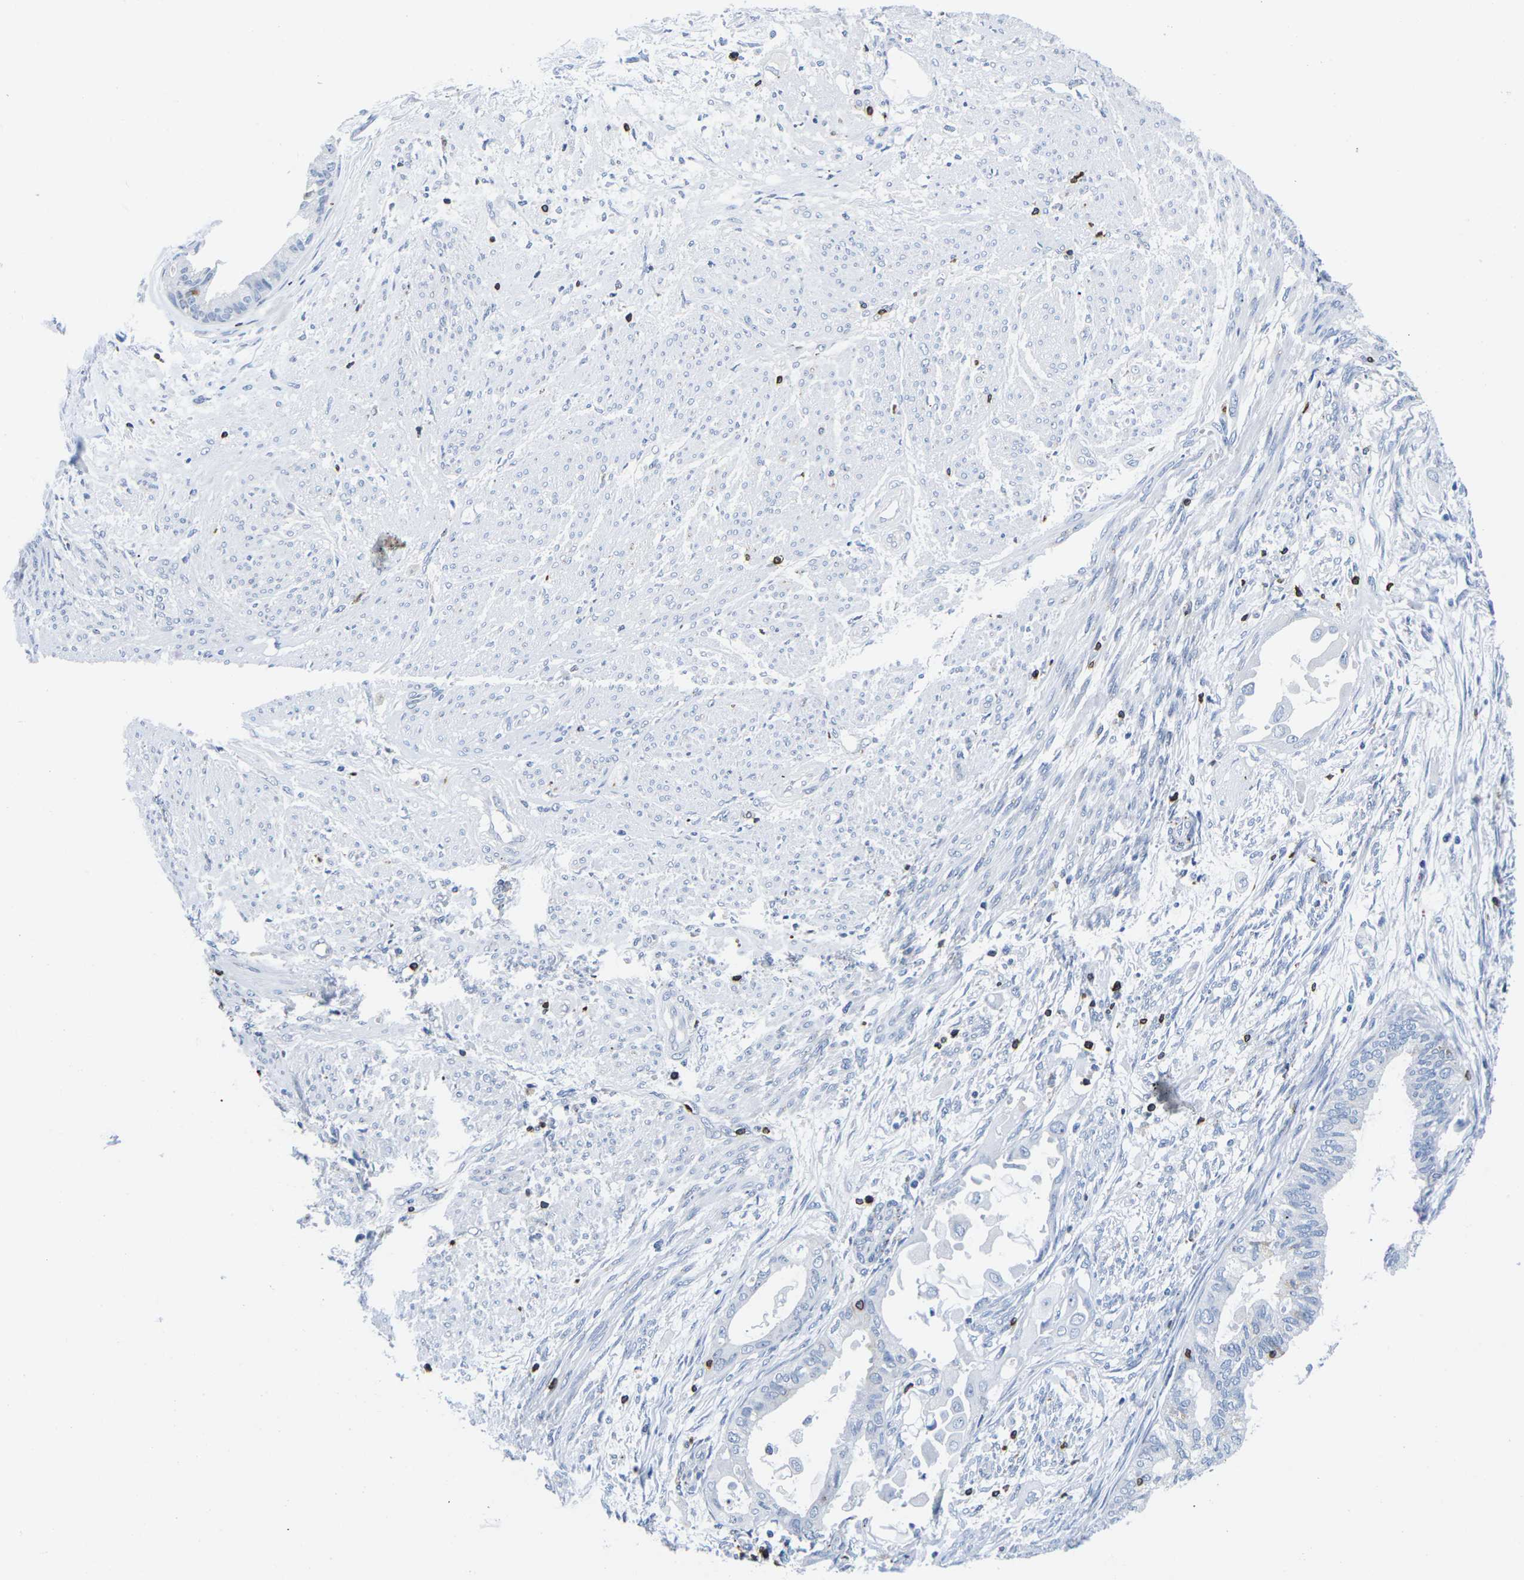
{"staining": {"intensity": "negative", "quantity": "none", "location": "none"}, "tissue": "cervical cancer", "cell_type": "Tumor cells", "image_type": "cancer", "snomed": [{"axis": "morphology", "description": "Normal tissue, NOS"}, {"axis": "morphology", "description": "Adenocarcinoma, NOS"}, {"axis": "topography", "description": "Cervix"}, {"axis": "topography", "description": "Endometrium"}], "caption": "This is a image of IHC staining of cervical cancer, which shows no staining in tumor cells.", "gene": "CTSW", "patient": {"sex": "female", "age": 86}}